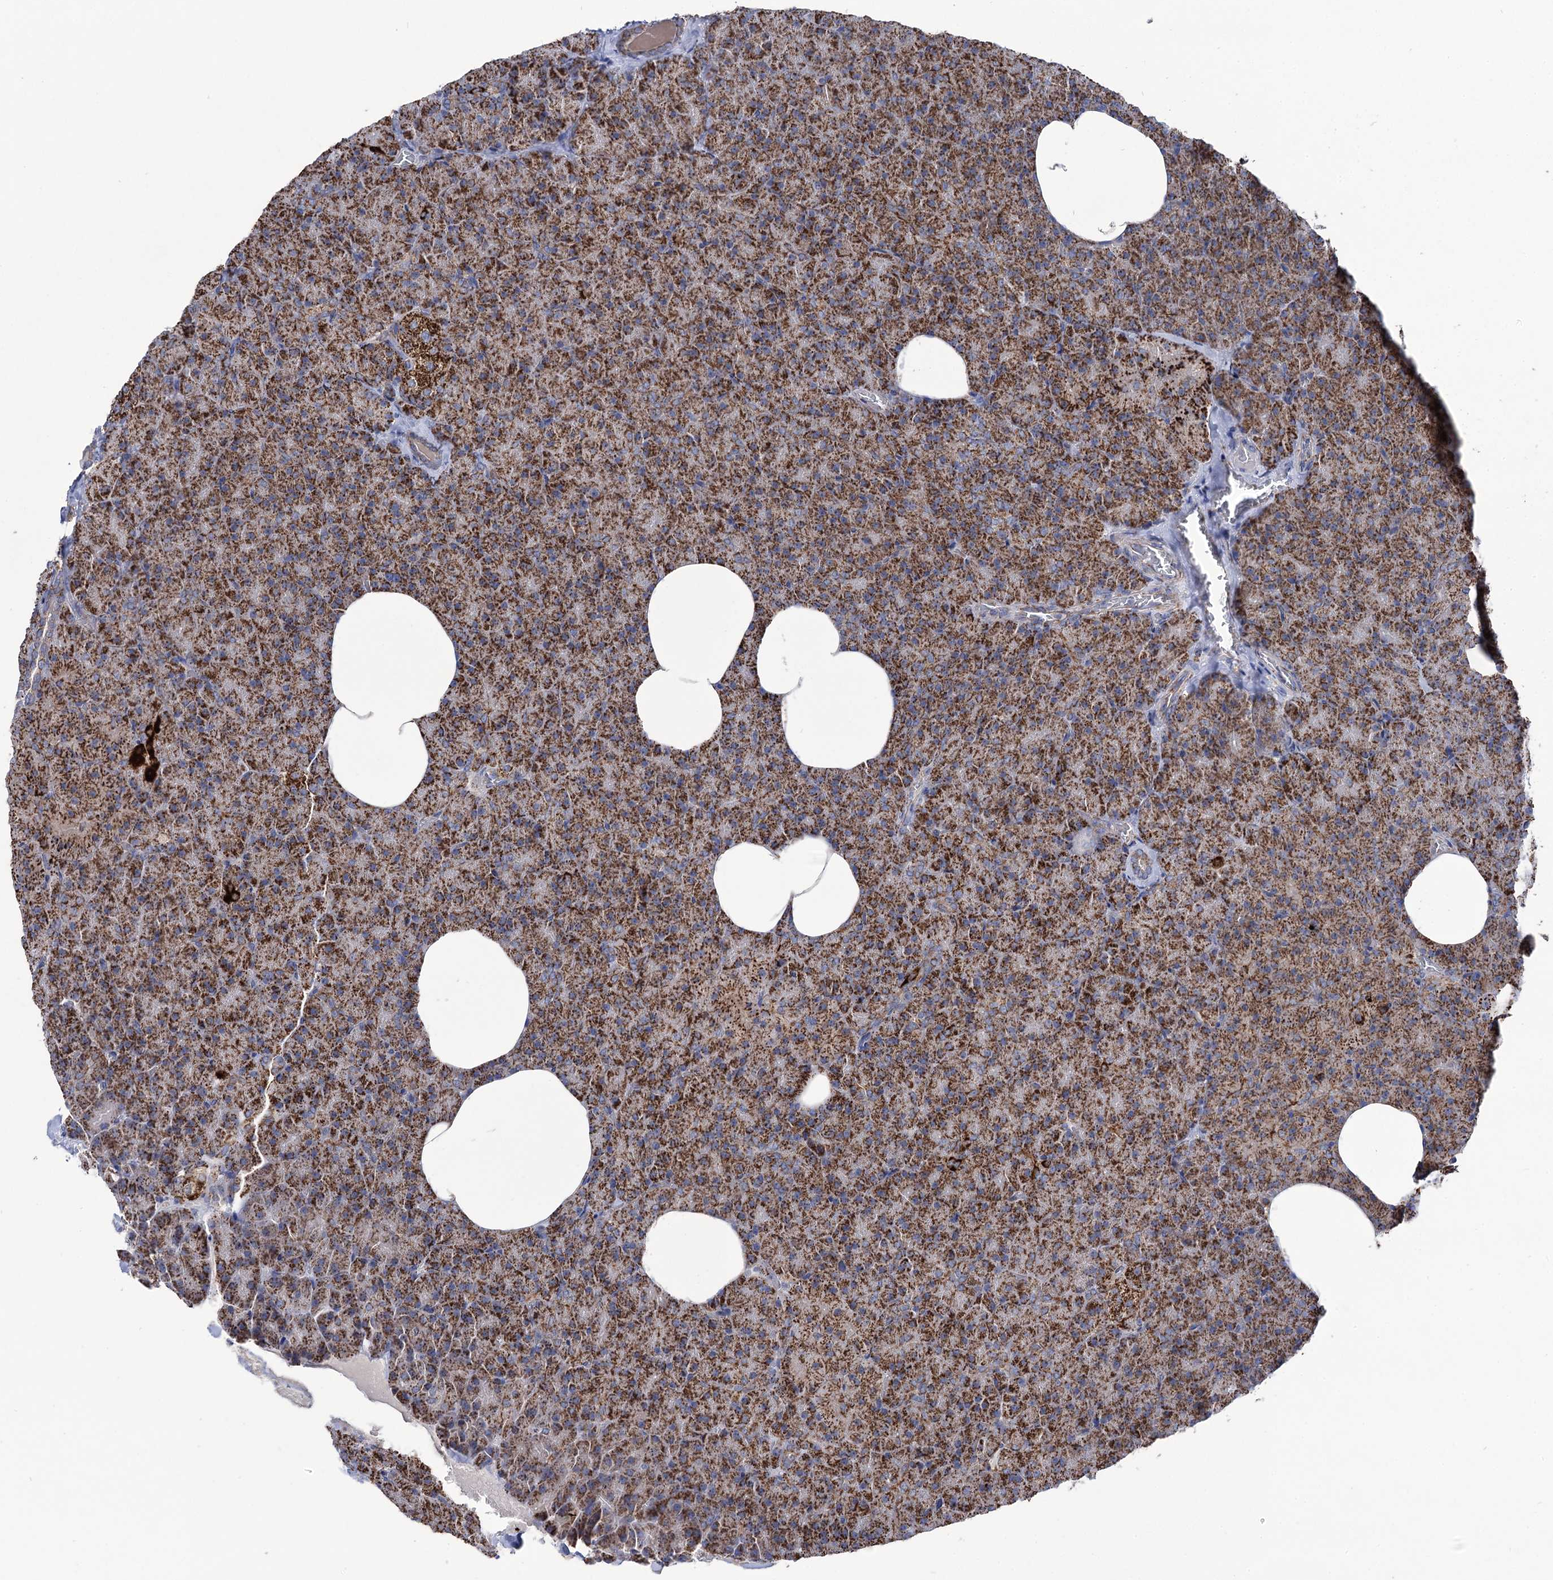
{"staining": {"intensity": "strong", "quantity": ">75%", "location": "cytoplasmic/membranous"}, "tissue": "pancreas", "cell_type": "Exocrine glandular cells", "image_type": "normal", "snomed": [{"axis": "morphology", "description": "Normal tissue, NOS"}, {"axis": "morphology", "description": "Carcinoid, malignant, NOS"}, {"axis": "topography", "description": "Pancreas"}], "caption": "Approximately >75% of exocrine glandular cells in normal pancreas demonstrate strong cytoplasmic/membranous protein expression as visualized by brown immunohistochemical staining.", "gene": "ABHD10", "patient": {"sex": "female", "age": 35}}